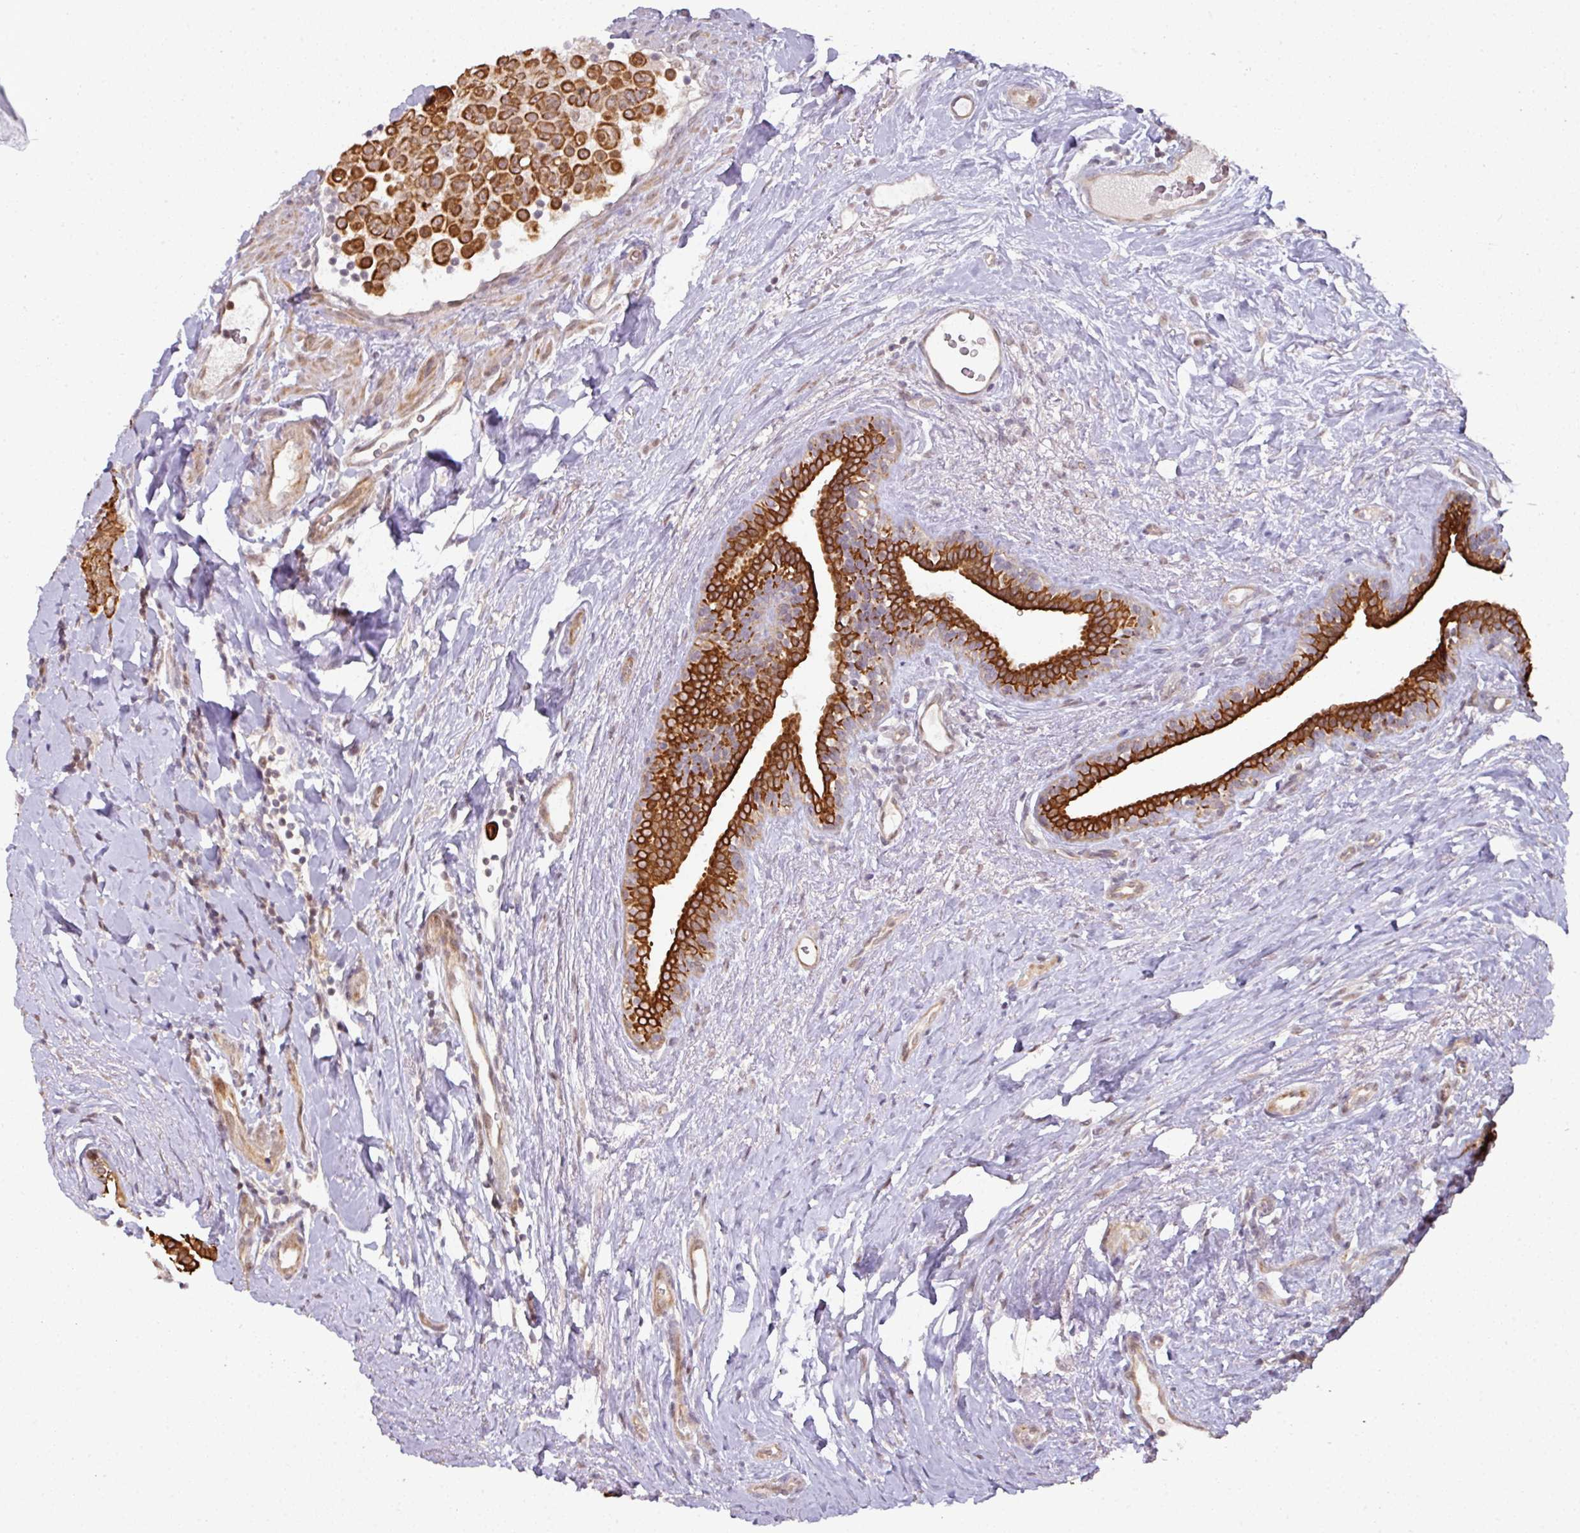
{"staining": {"intensity": "strong", "quantity": ">75%", "location": "cytoplasmic/membranous"}, "tissue": "breast cancer", "cell_type": "Tumor cells", "image_type": "cancer", "snomed": [{"axis": "morphology", "description": "Duct carcinoma"}, {"axis": "topography", "description": "Breast"}], "caption": "A brown stain highlights strong cytoplasmic/membranous staining of a protein in breast cancer tumor cells. The staining is performed using DAB brown chromogen to label protein expression. The nuclei are counter-stained blue using hematoxylin.", "gene": "GTF2H3", "patient": {"sex": "female", "age": 40}}